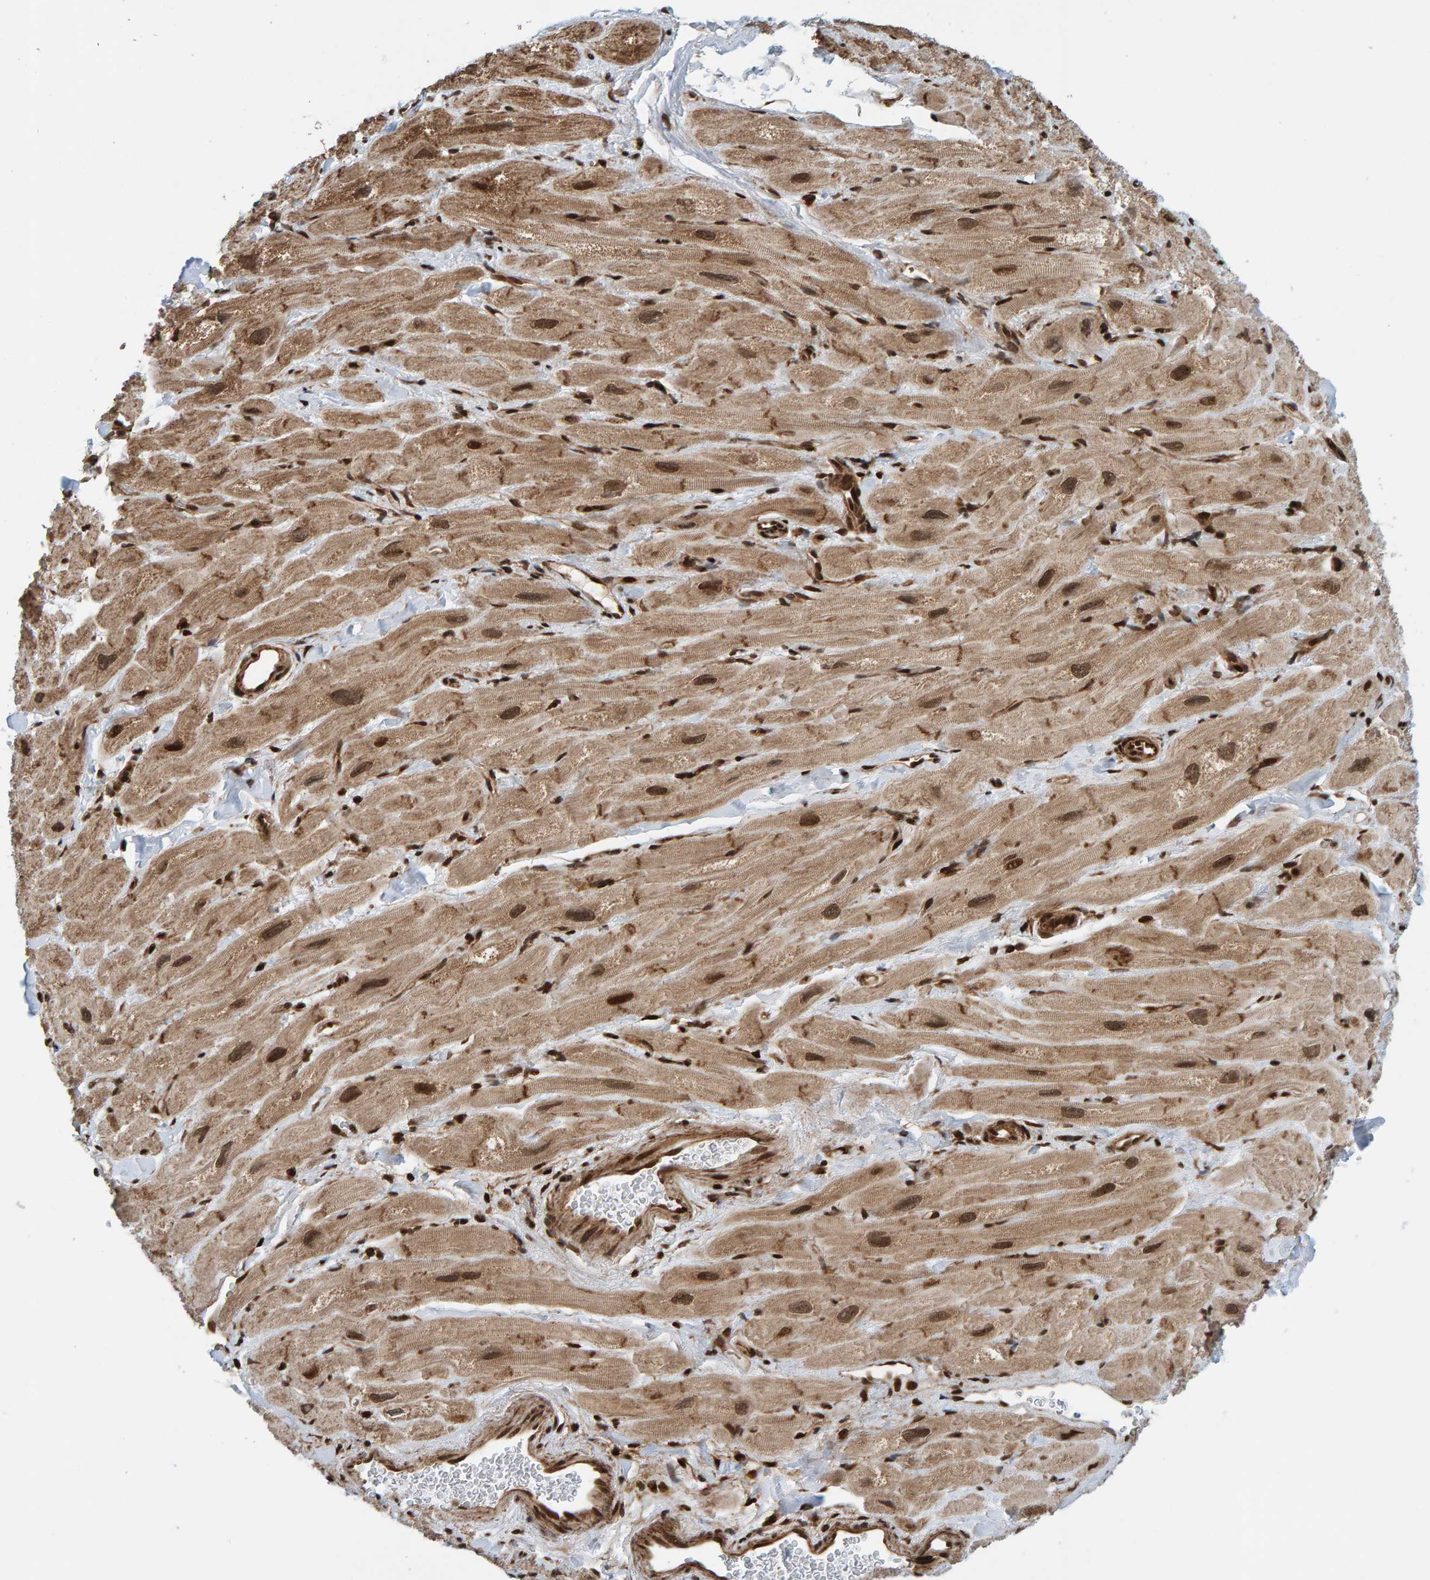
{"staining": {"intensity": "moderate", "quantity": "25%-75%", "location": "cytoplasmic/membranous,nuclear"}, "tissue": "heart muscle", "cell_type": "Cardiomyocytes", "image_type": "normal", "snomed": [{"axis": "morphology", "description": "Normal tissue, NOS"}, {"axis": "topography", "description": "Heart"}], "caption": "Immunohistochemical staining of unremarkable heart muscle shows moderate cytoplasmic/membranous,nuclear protein expression in about 25%-75% of cardiomyocytes.", "gene": "ZNF366", "patient": {"sex": "male", "age": 49}}